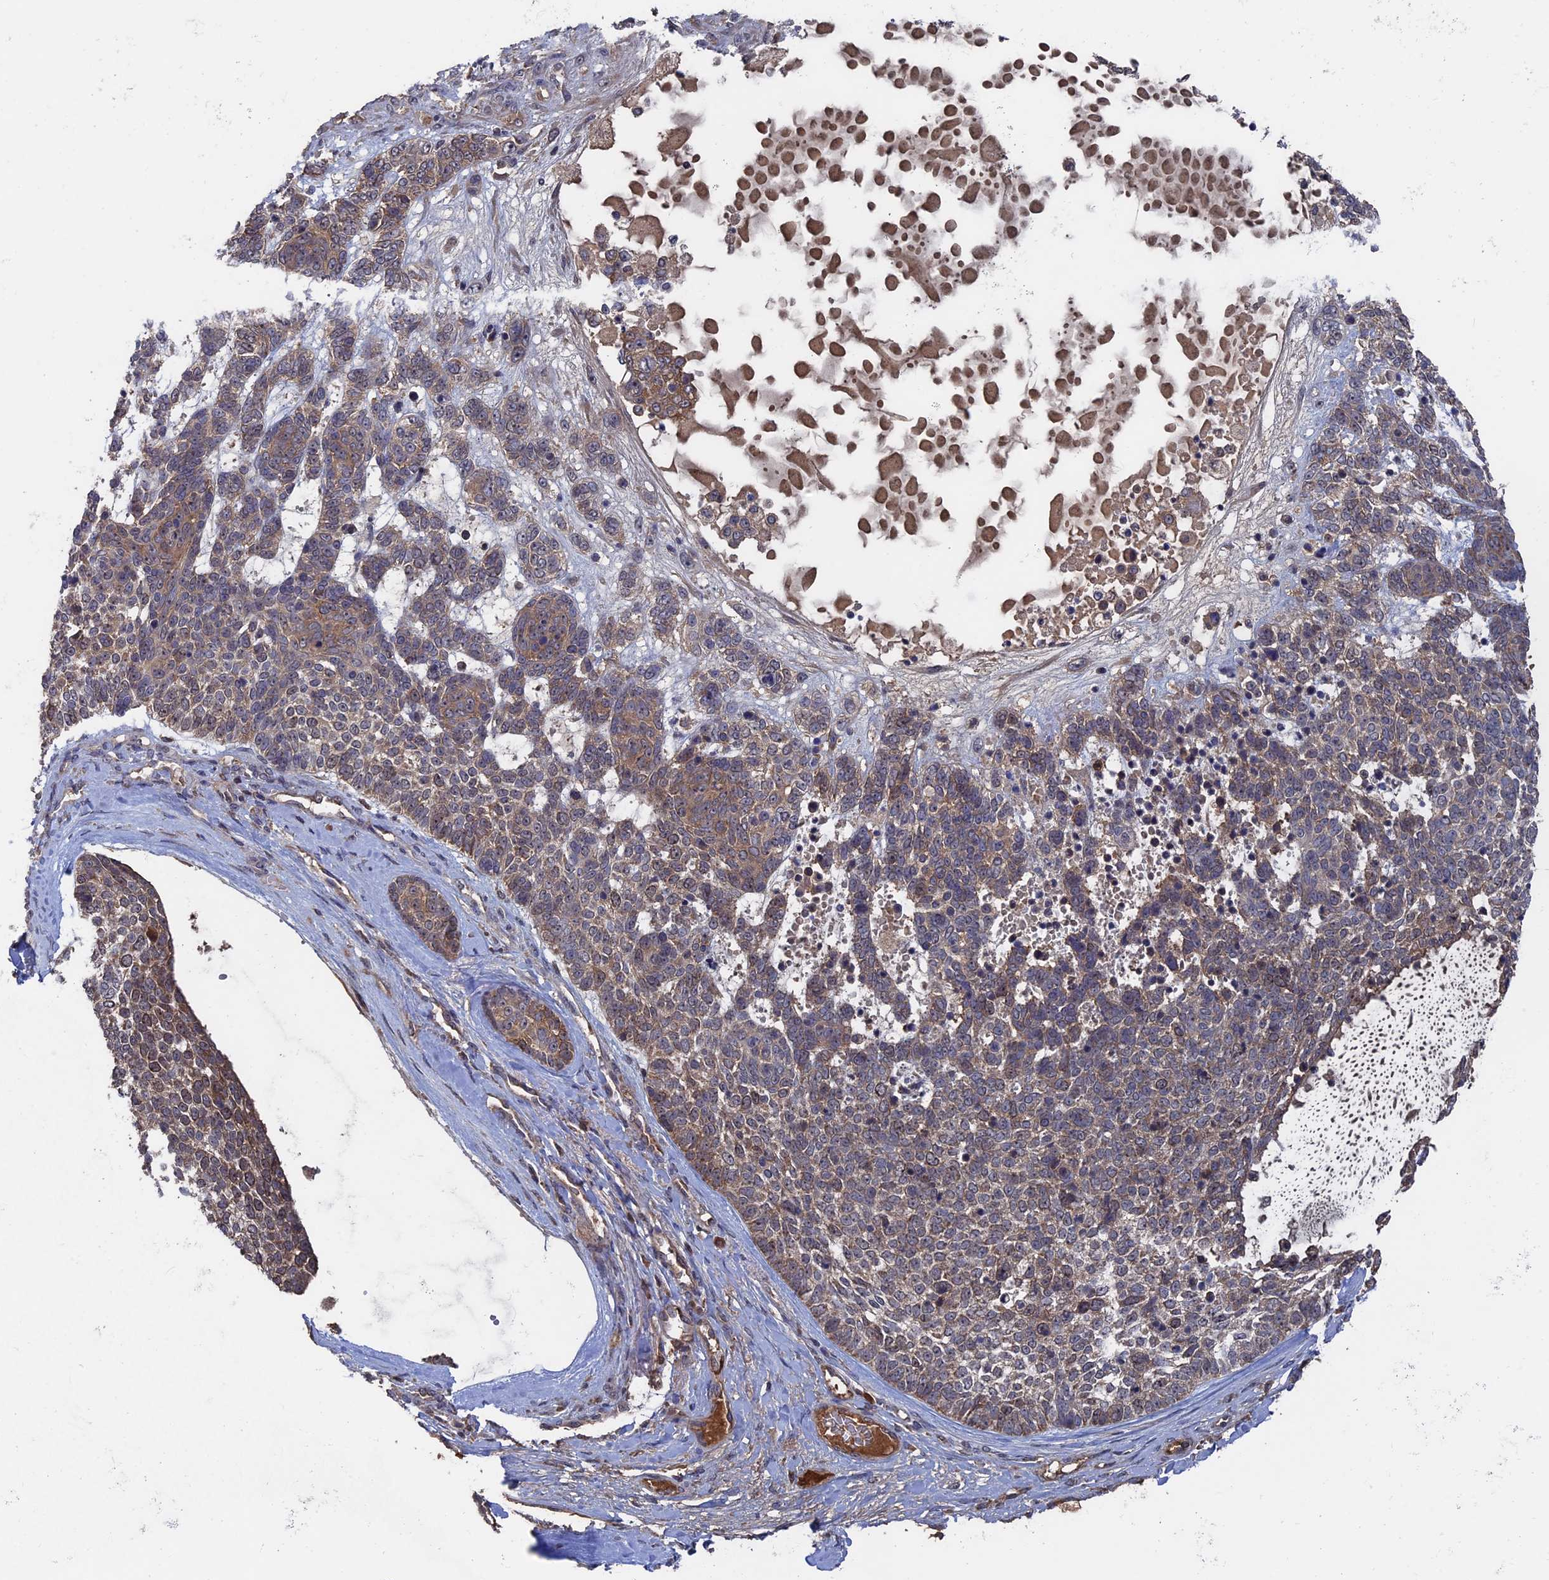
{"staining": {"intensity": "moderate", "quantity": "25%-75%", "location": "cytoplasmic/membranous"}, "tissue": "skin cancer", "cell_type": "Tumor cells", "image_type": "cancer", "snomed": [{"axis": "morphology", "description": "Basal cell carcinoma"}, {"axis": "topography", "description": "Skin"}], "caption": "Skin cancer (basal cell carcinoma) stained for a protein displays moderate cytoplasmic/membranous positivity in tumor cells. The staining was performed using DAB, with brown indicating positive protein expression. Nuclei are stained blue with hematoxylin.", "gene": "RAB15", "patient": {"sex": "female", "age": 81}}